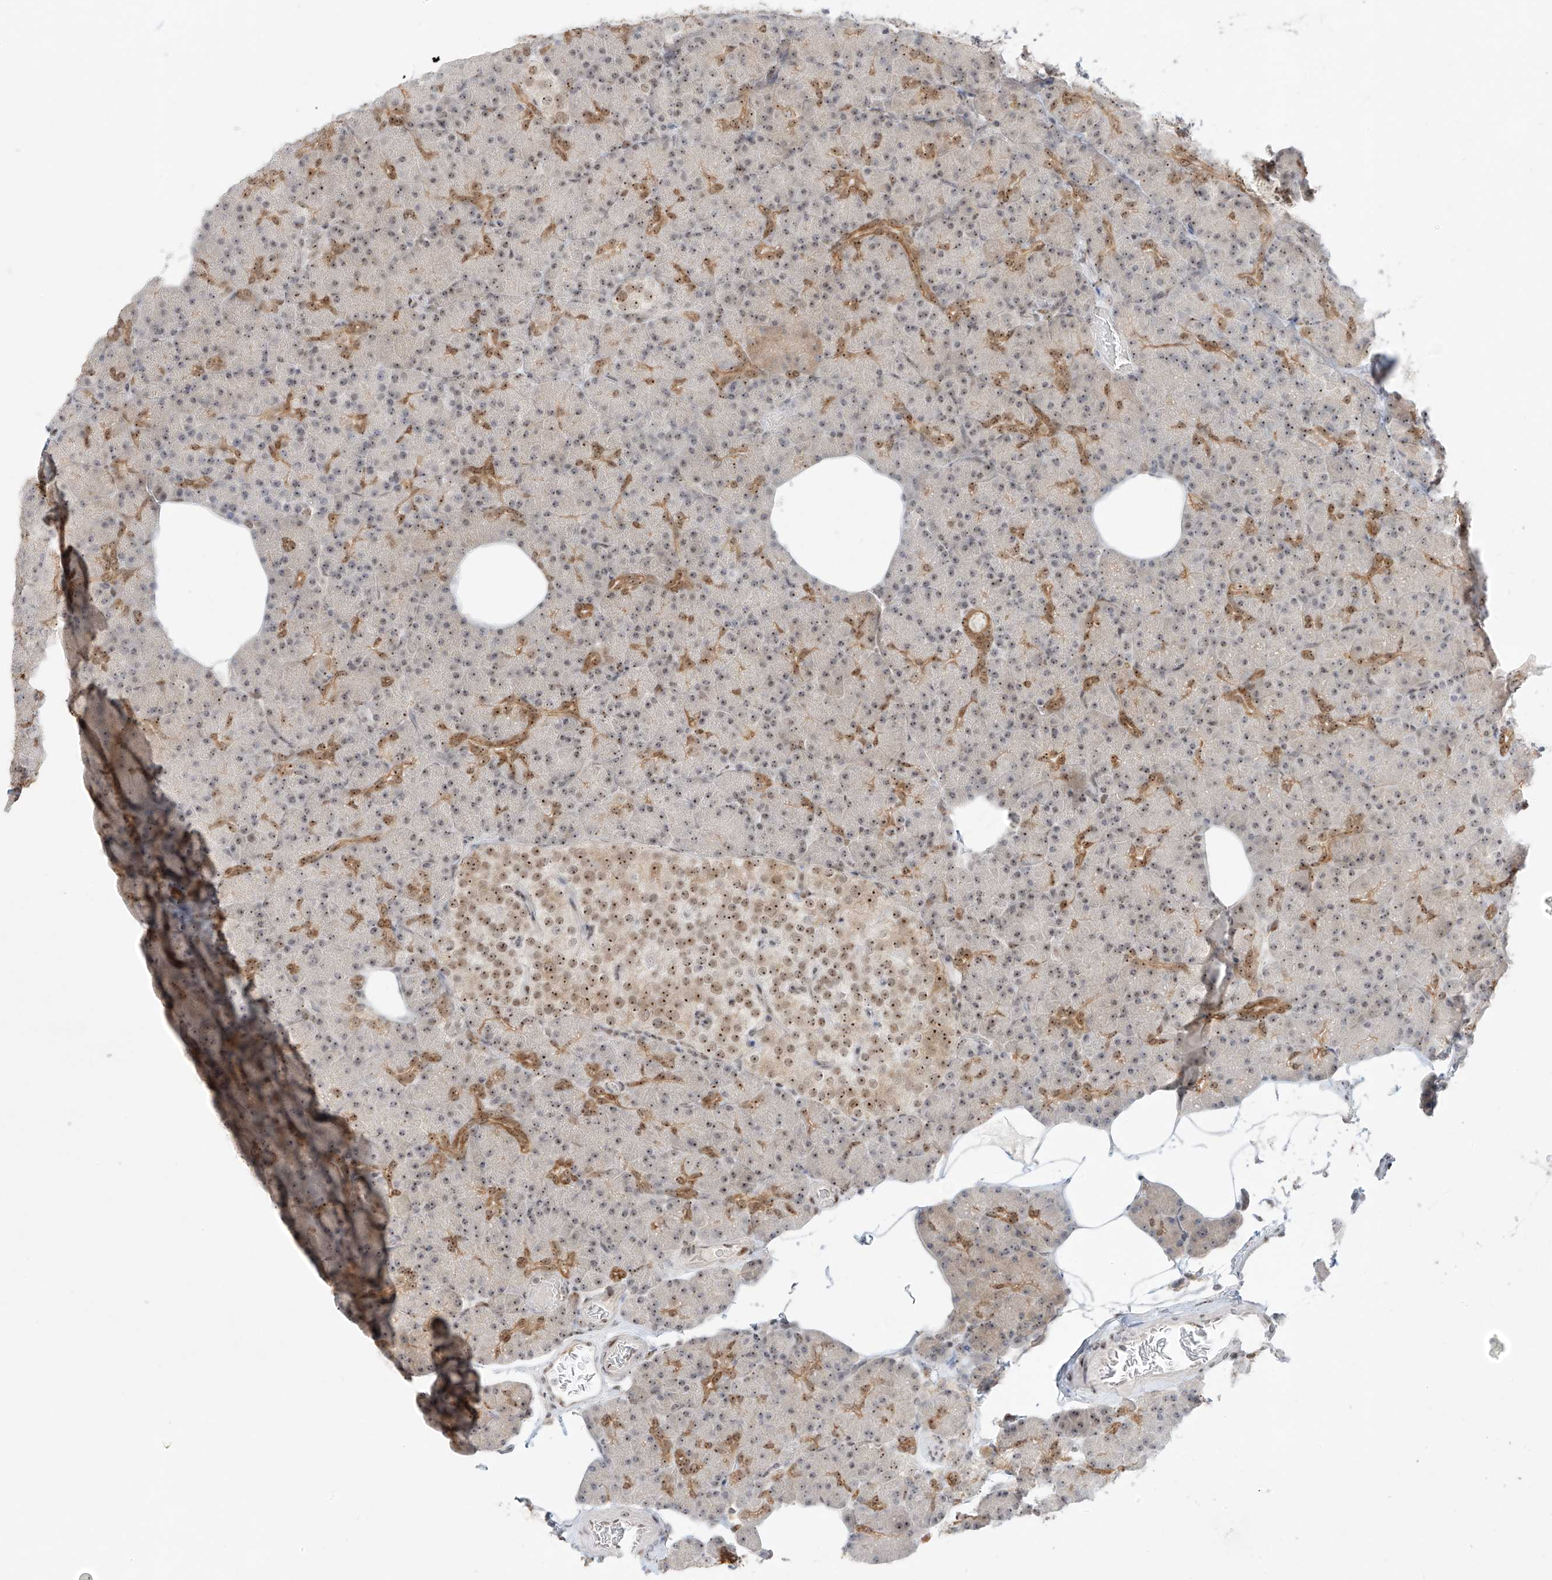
{"staining": {"intensity": "moderate", "quantity": "<25%", "location": "cytoplasmic/membranous,nuclear"}, "tissue": "pancreas", "cell_type": "Exocrine glandular cells", "image_type": "normal", "snomed": [{"axis": "morphology", "description": "Normal tissue, NOS"}, {"axis": "topography", "description": "Pancreas"}], "caption": "Immunohistochemistry staining of benign pancreas, which reveals low levels of moderate cytoplasmic/membranous,nuclear expression in approximately <25% of exocrine glandular cells indicating moderate cytoplasmic/membranous,nuclear protein expression. The staining was performed using DAB (brown) for protein detection and nuclei were counterstained in hematoxylin (blue).", "gene": "ZNF512", "patient": {"sex": "female", "age": 43}}